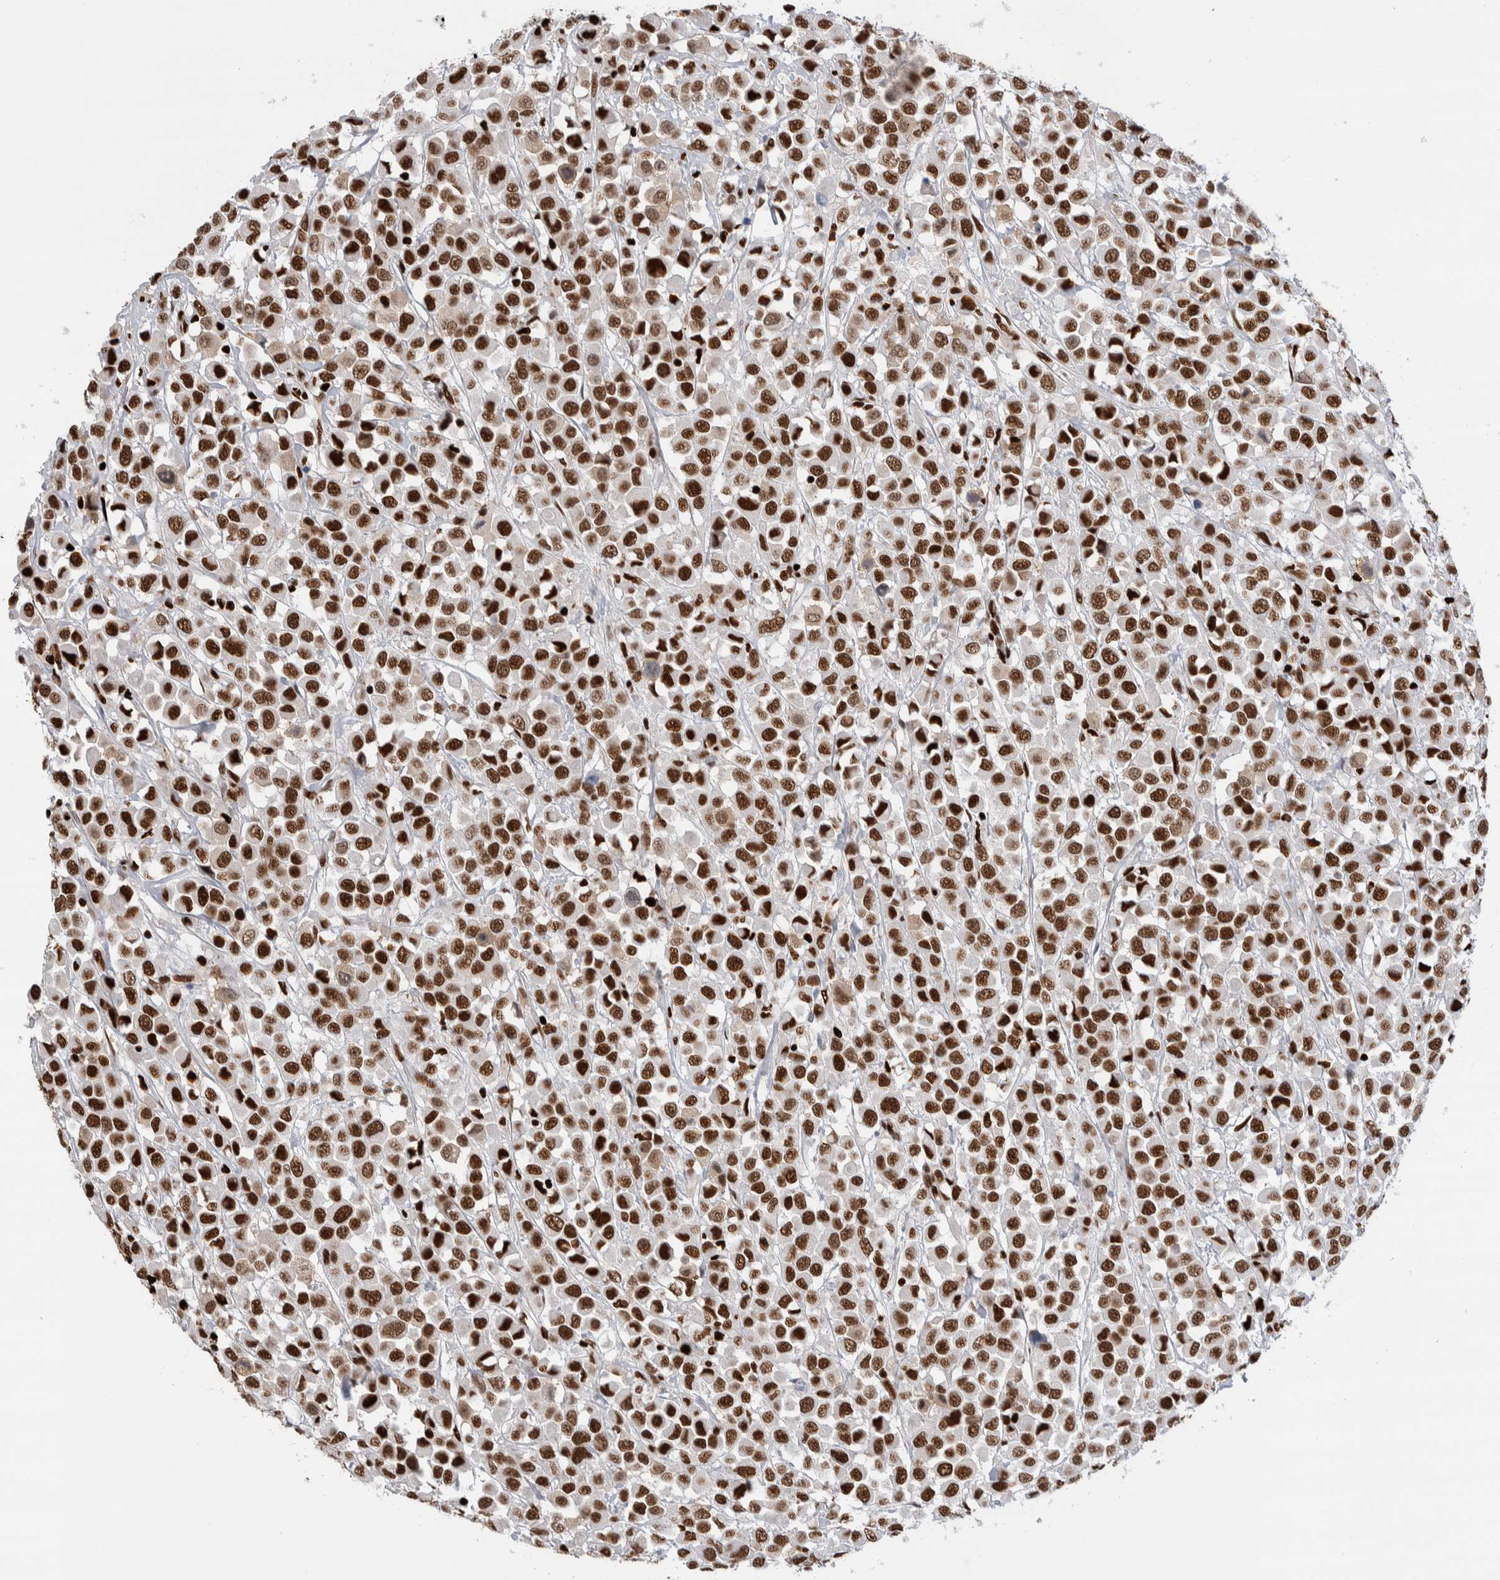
{"staining": {"intensity": "strong", "quantity": ">75%", "location": "nuclear"}, "tissue": "breast cancer", "cell_type": "Tumor cells", "image_type": "cancer", "snomed": [{"axis": "morphology", "description": "Duct carcinoma"}, {"axis": "topography", "description": "Breast"}], "caption": "Protein expression analysis of breast infiltrating ductal carcinoma demonstrates strong nuclear staining in approximately >75% of tumor cells. The protein of interest is shown in brown color, while the nuclei are stained blue.", "gene": "RNASEK-C17orf49", "patient": {"sex": "female", "age": 61}}